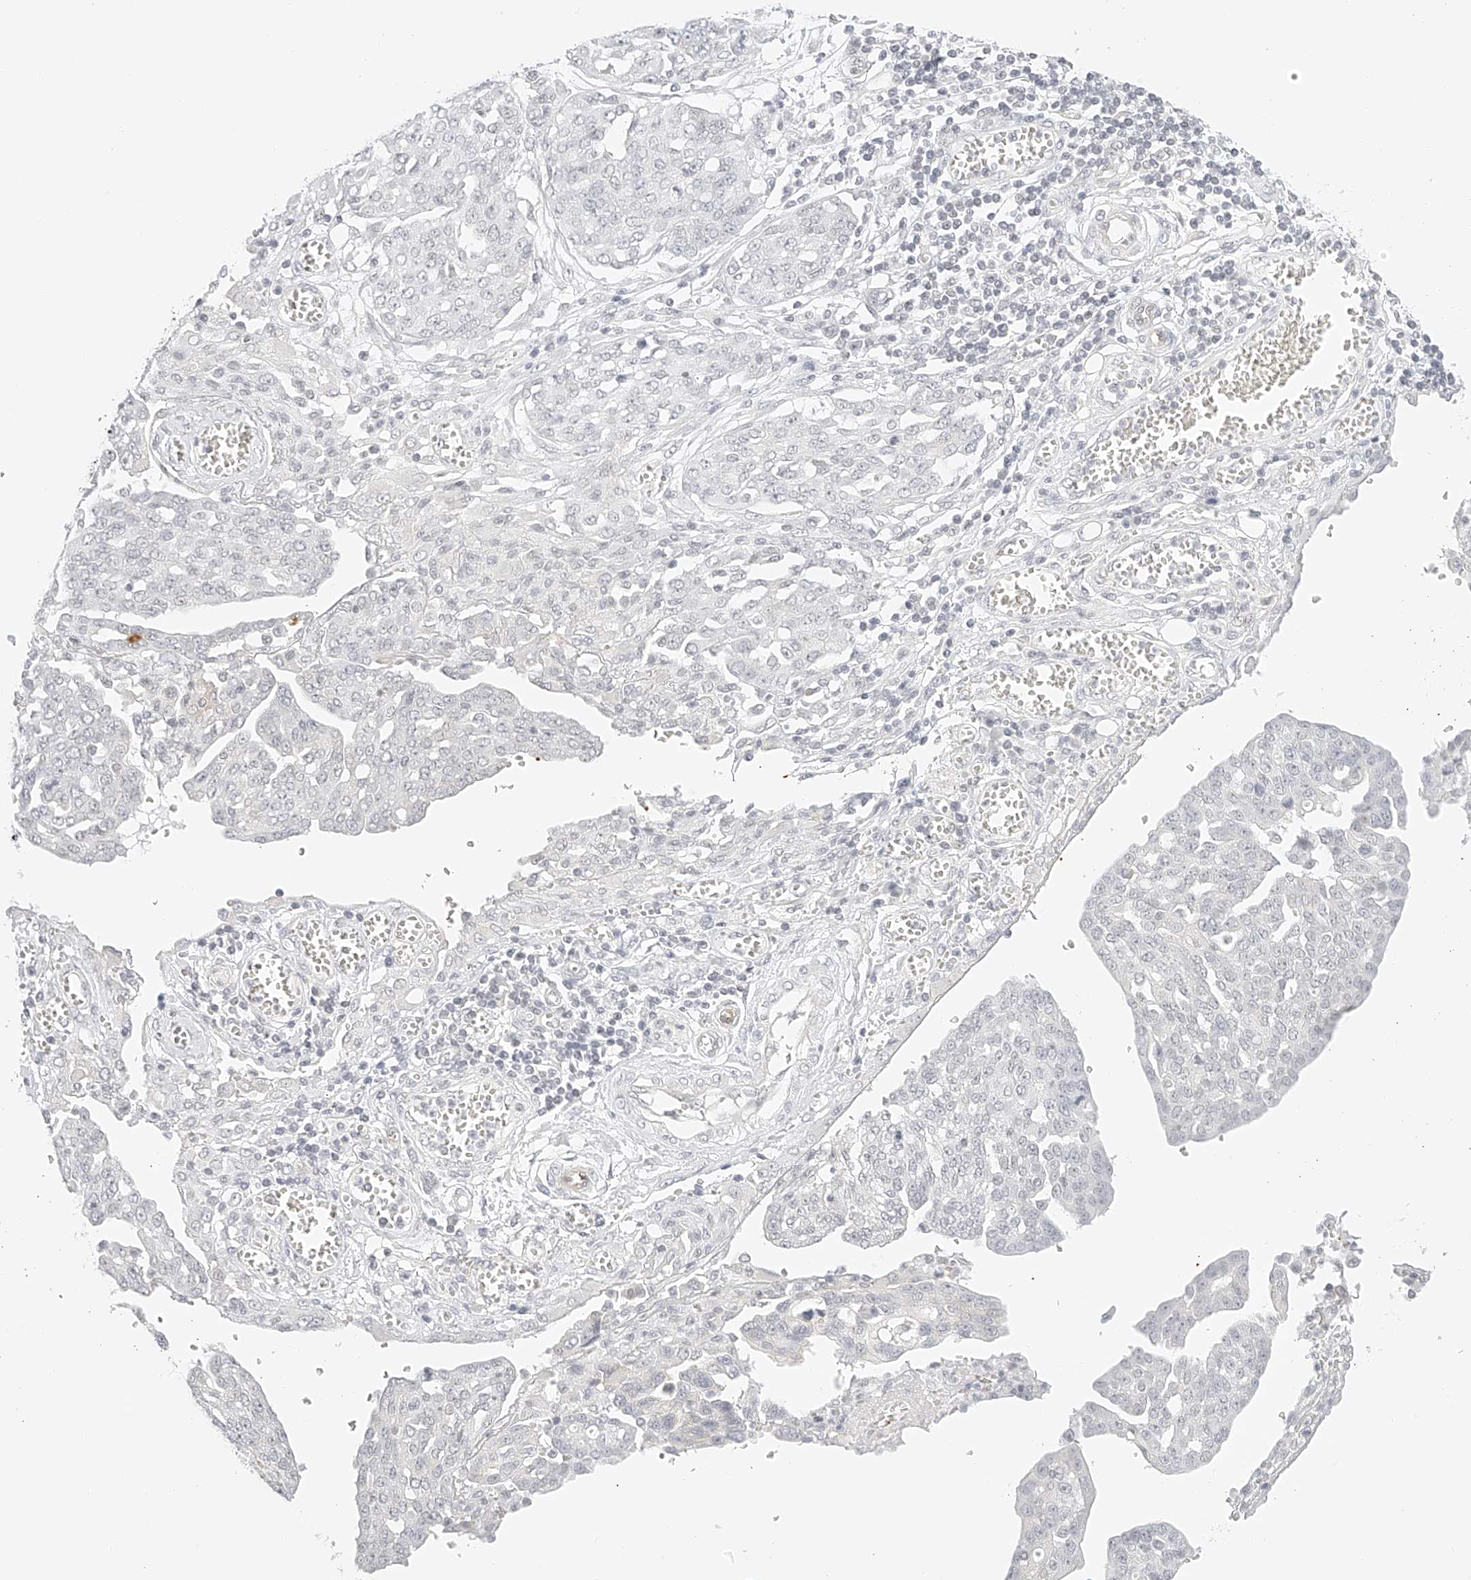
{"staining": {"intensity": "negative", "quantity": "none", "location": "none"}, "tissue": "ovarian cancer", "cell_type": "Tumor cells", "image_type": "cancer", "snomed": [{"axis": "morphology", "description": "Cystadenocarcinoma, serous, NOS"}, {"axis": "topography", "description": "Soft tissue"}, {"axis": "topography", "description": "Ovary"}], "caption": "The IHC photomicrograph has no significant staining in tumor cells of ovarian cancer tissue.", "gene": "ZFP69", "patient": {"sex": "female", "age": 57}}